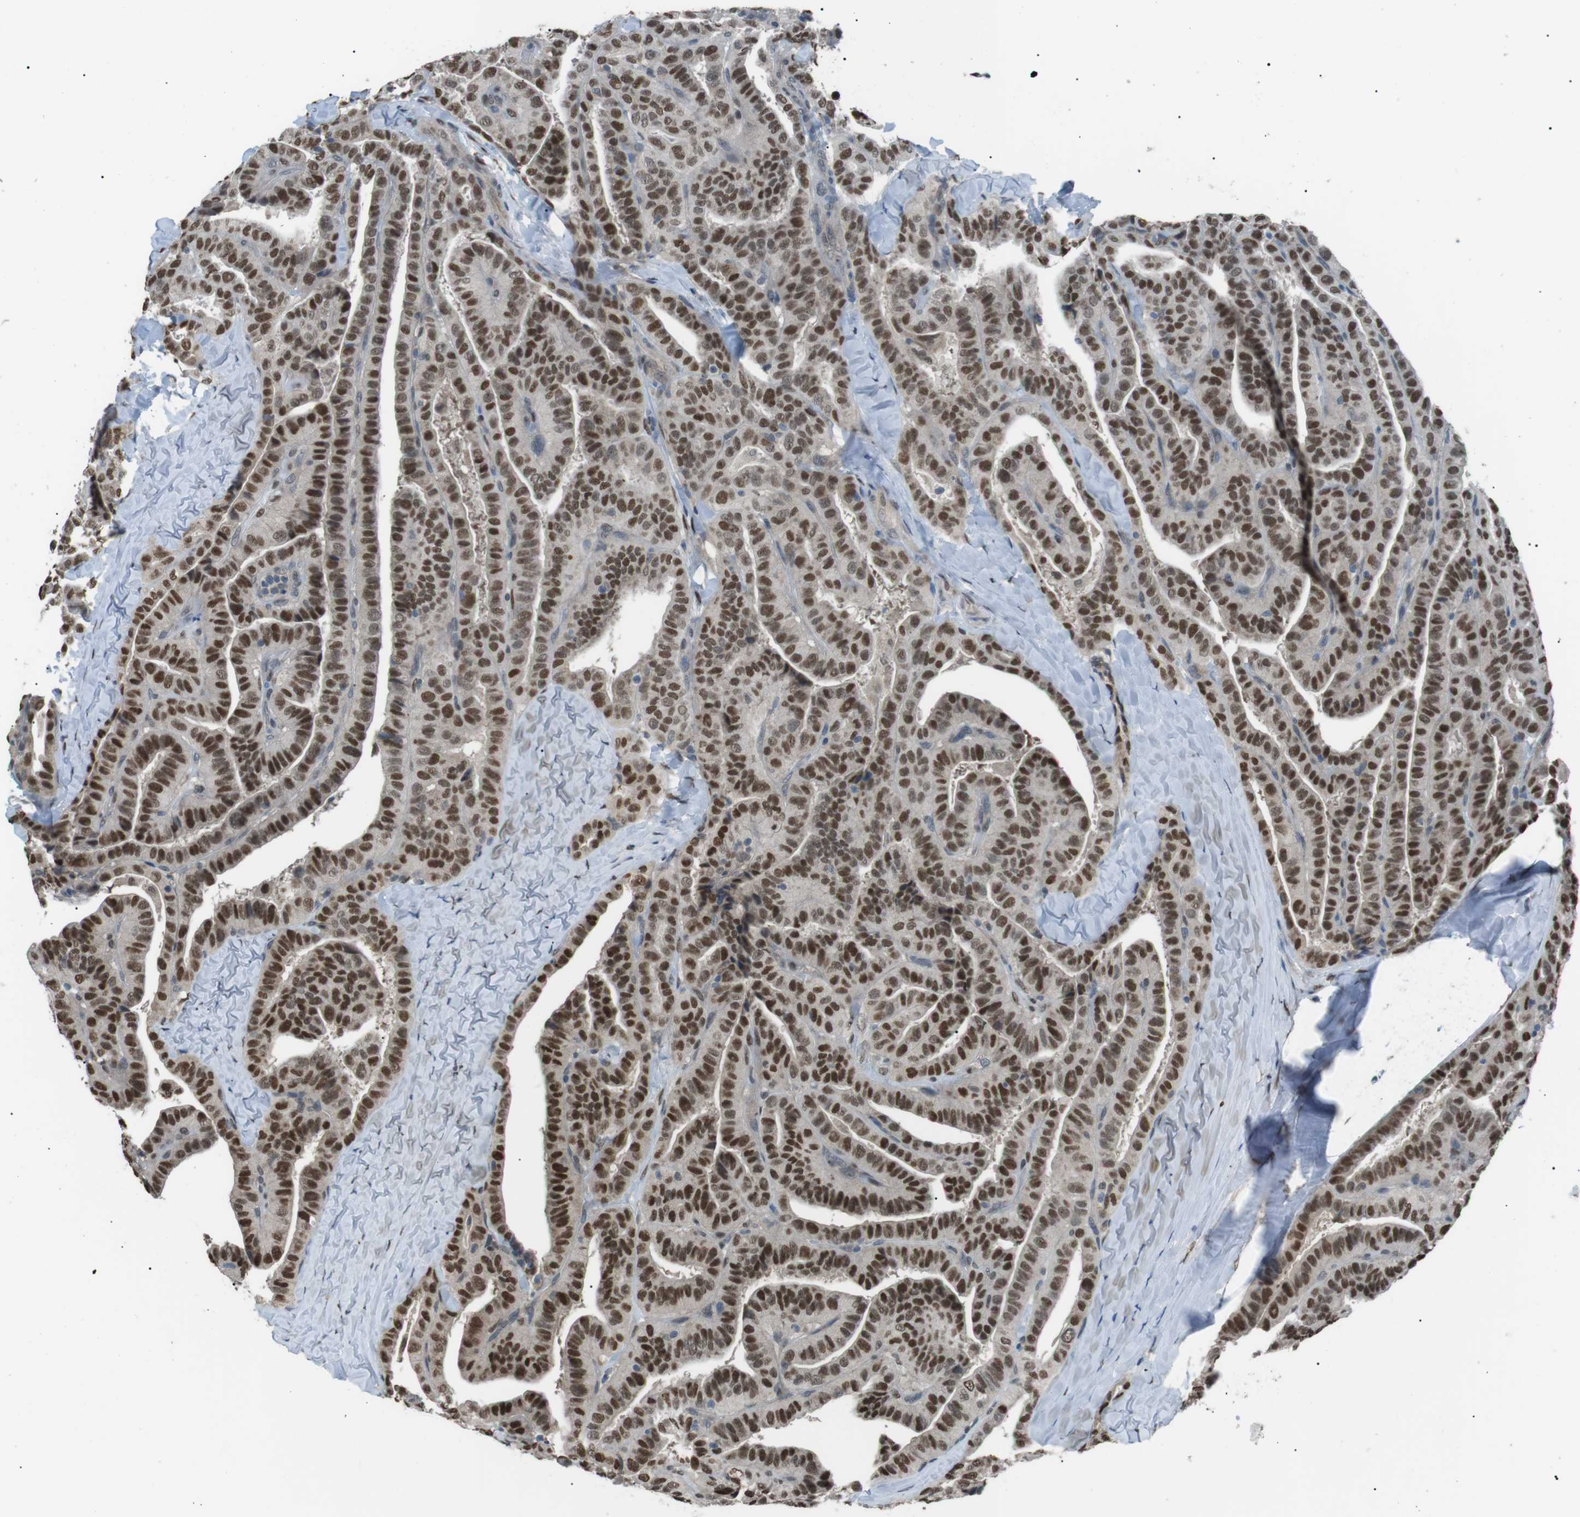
{"staining": {"intensity": "strong", "quantity": ">75%", "location": "nuclear"}, "tissue": "thyroid cancer", "cell_type": "Tumor cells", "image_type": "cancer", "snomed": [{"axis": "morphology", "description": "Papillary adenocarcinoma, NOS"}, {"axis": "topography", "description": "Thyroid gland"}], "caption": "Brown immunohistochemical staining in thyroid cancer exhibits strong nuclear positivity in approximately >75% of tumor cells. (brown staining indicates protein expression, while blue staining denotes nuclei).", "gene": "SRPK2", "patient": {"sex": "male", "age": 77}}